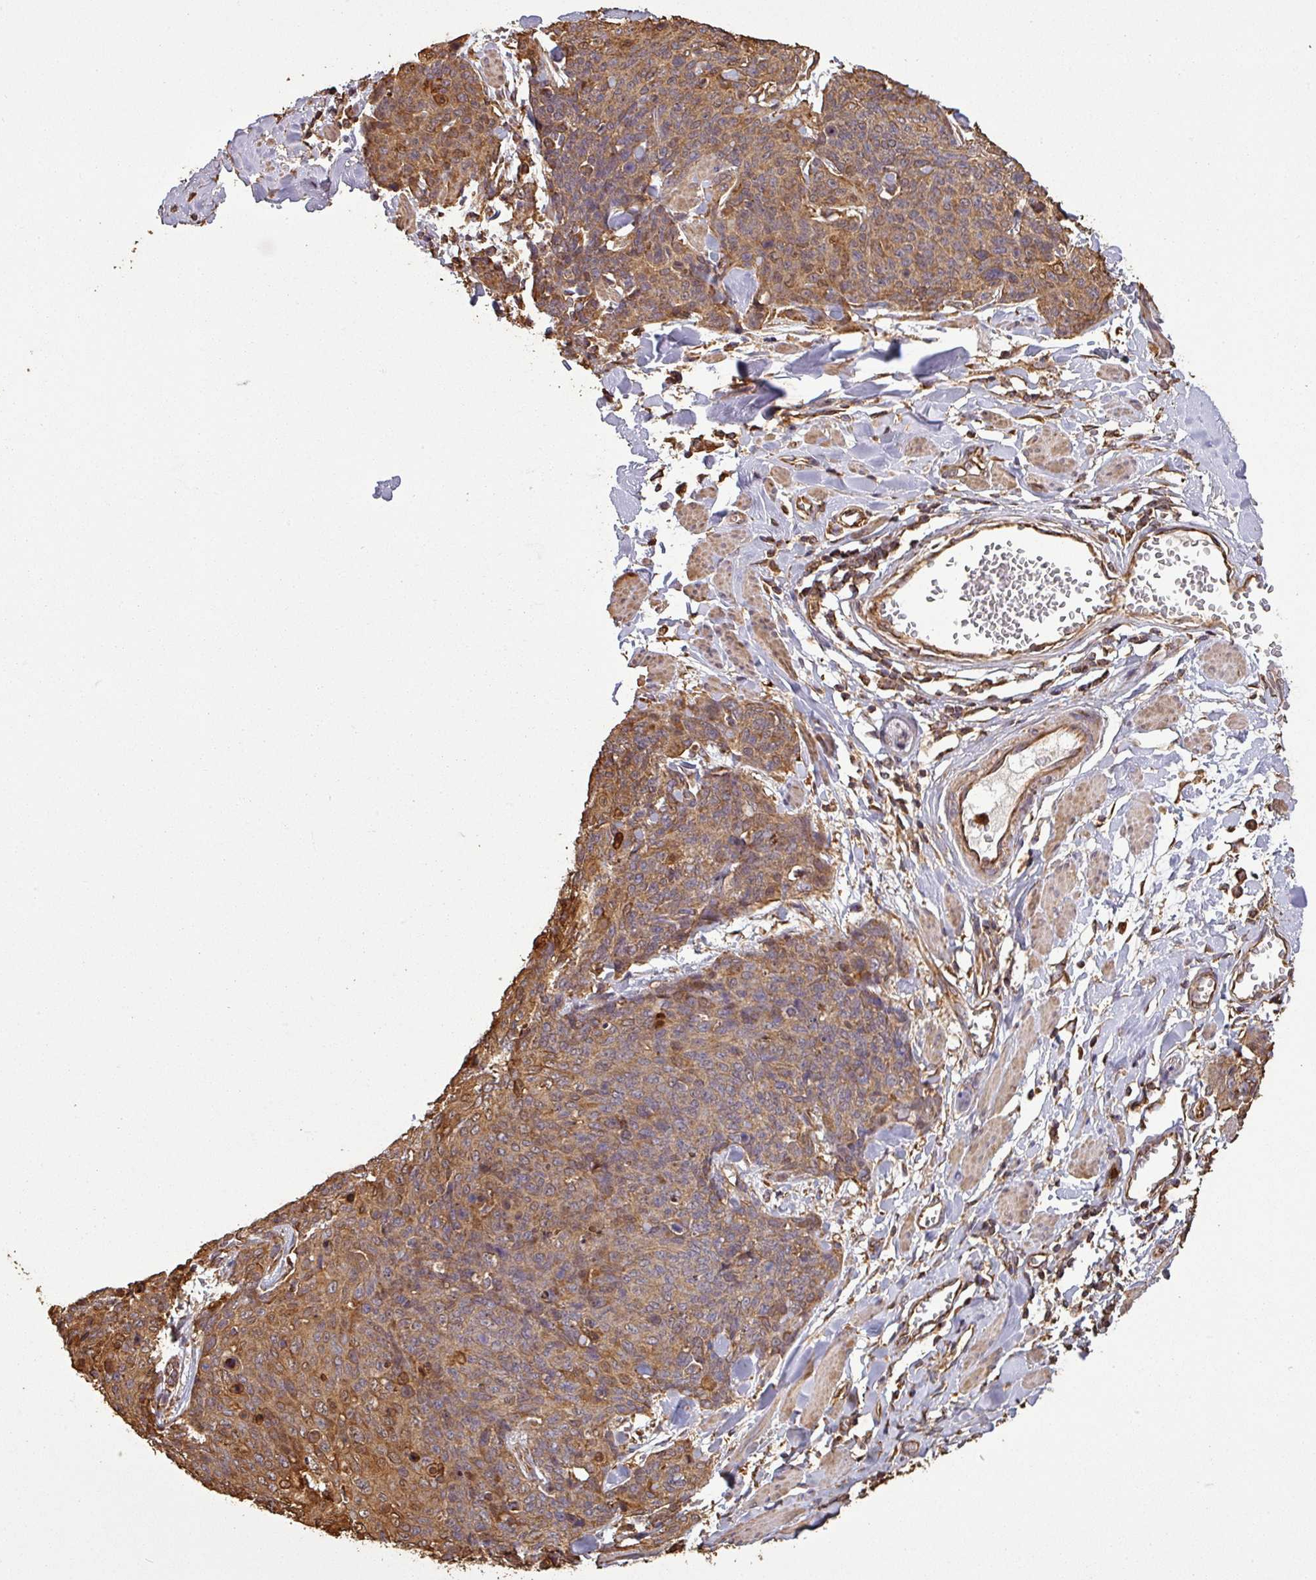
{"staining": {"intensity": "moderate", "quantity": ">75%", "location": "cytoplasmic/membranous"}, "tissue": "skin cancer", "cell_type": "Tumor cells", "image_type": "cancer", "snomed": [{"axis": "morphology", "description": "Squamous cell carcinoma, NOS"}, {"axis": "topography", "description": "Skin"}, {"axis": "topography", "description": "Vulva"}], "caption": "Immunohistochemistry (IHC) photomicrograph of neoplastic tissue: human squamous cell carcinoma (skin) stained using IHC displays medium levels of moderate protein expression localized specifically in the cytoplasmic/membranous of tumor cells, appearing as a cytoplasmic/membranous brown color.", "gene": "PLEKHM1", "patient": {"sex": "female", "age": 85}}